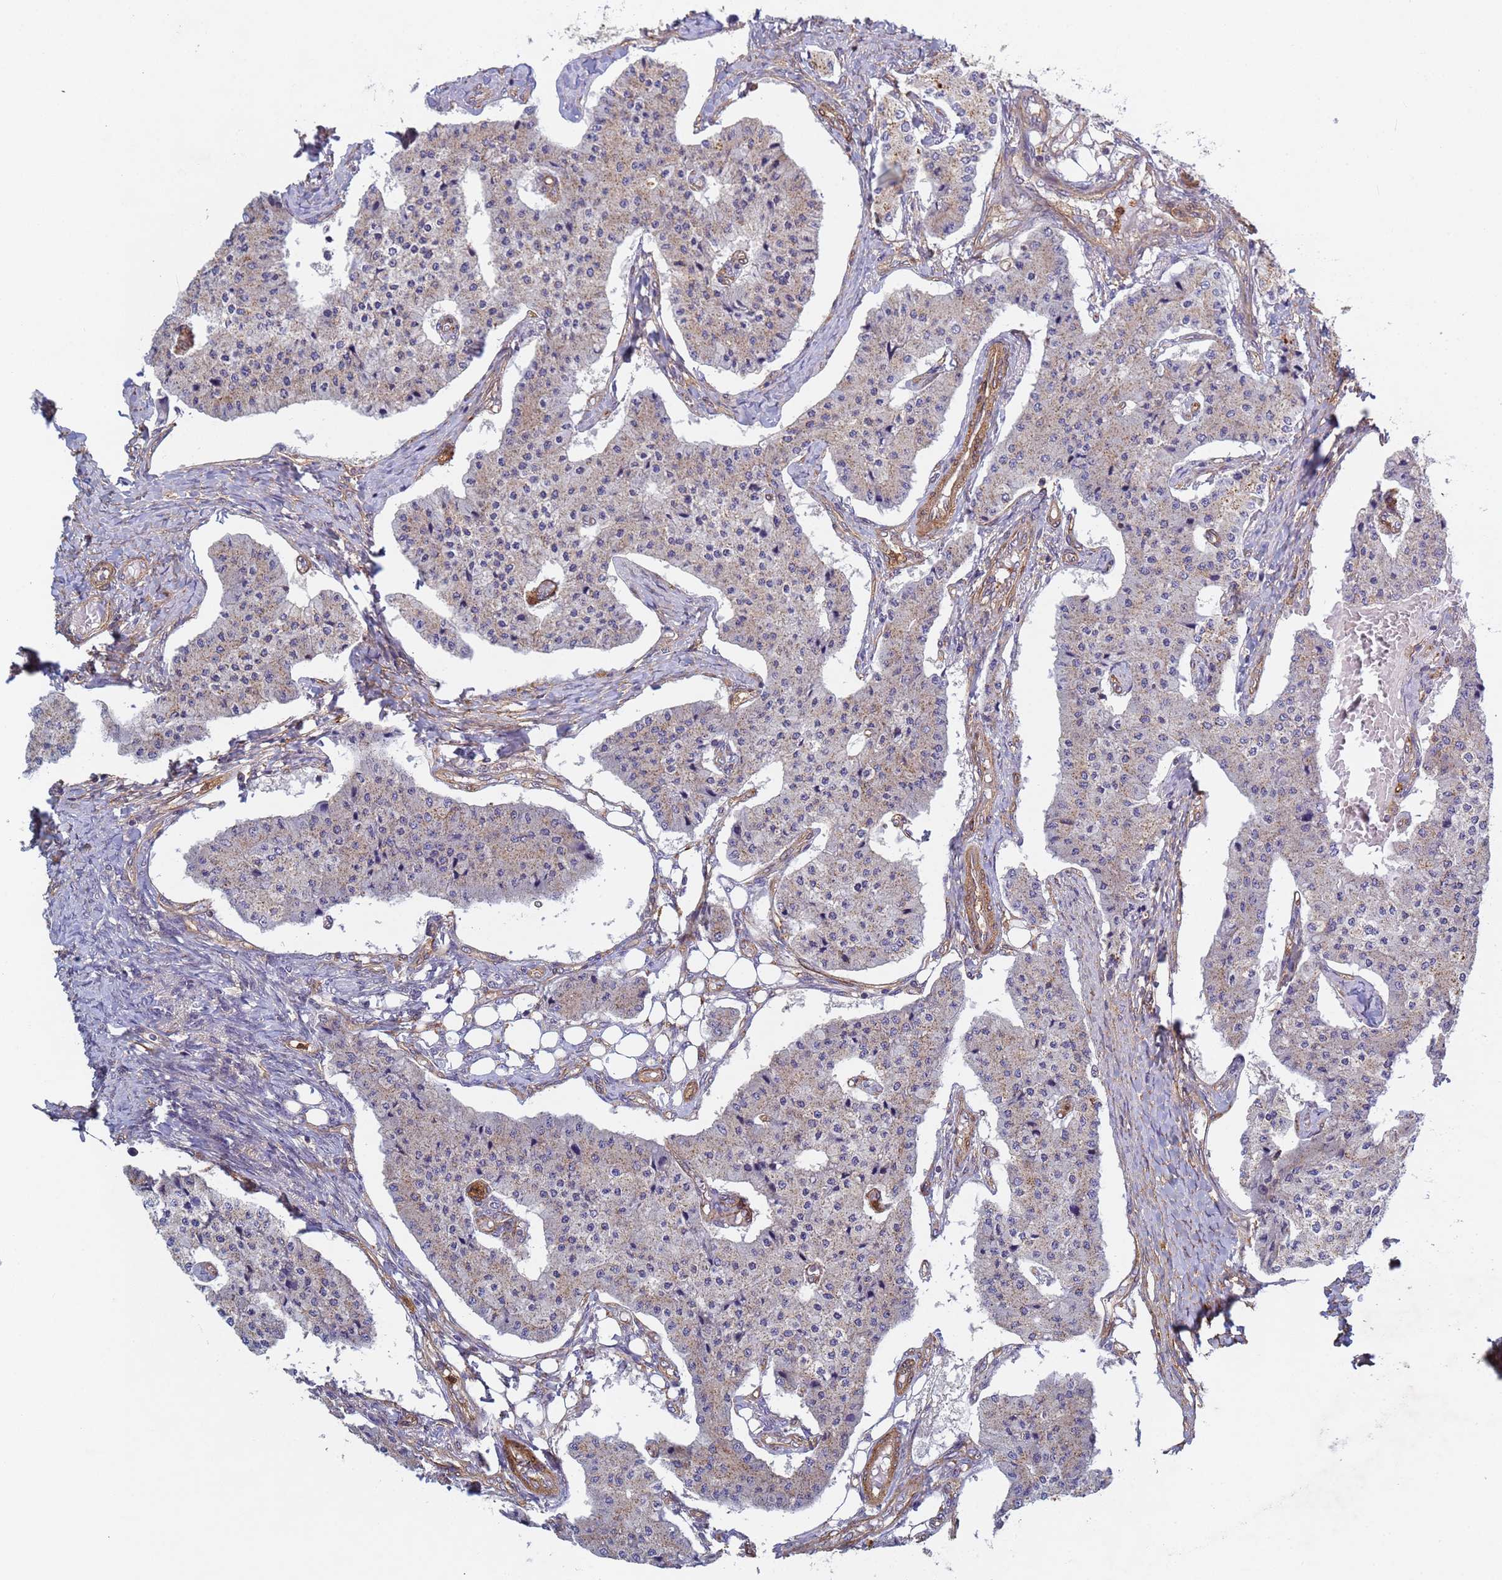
{"staining": {"intensity": "weak", "quantity": "<25%", "location": "cytoplasmic/membranous"}, "tissue": "carcinoid", "cell_type": "Tumor cells", "image_type": "cancer", "snomed": [{"axis": "morphology", "description": "Carcinoid, malignant, NOS"}, {"axis": "topography", "description": "Colon"}], "caption": "Malignant carcinoid stained for a protein using immunohistochemistry (IHC) displays no positivity tumor cells.", "gene": "C8orf34", "patient": {"sex": "female", "age": 52}}